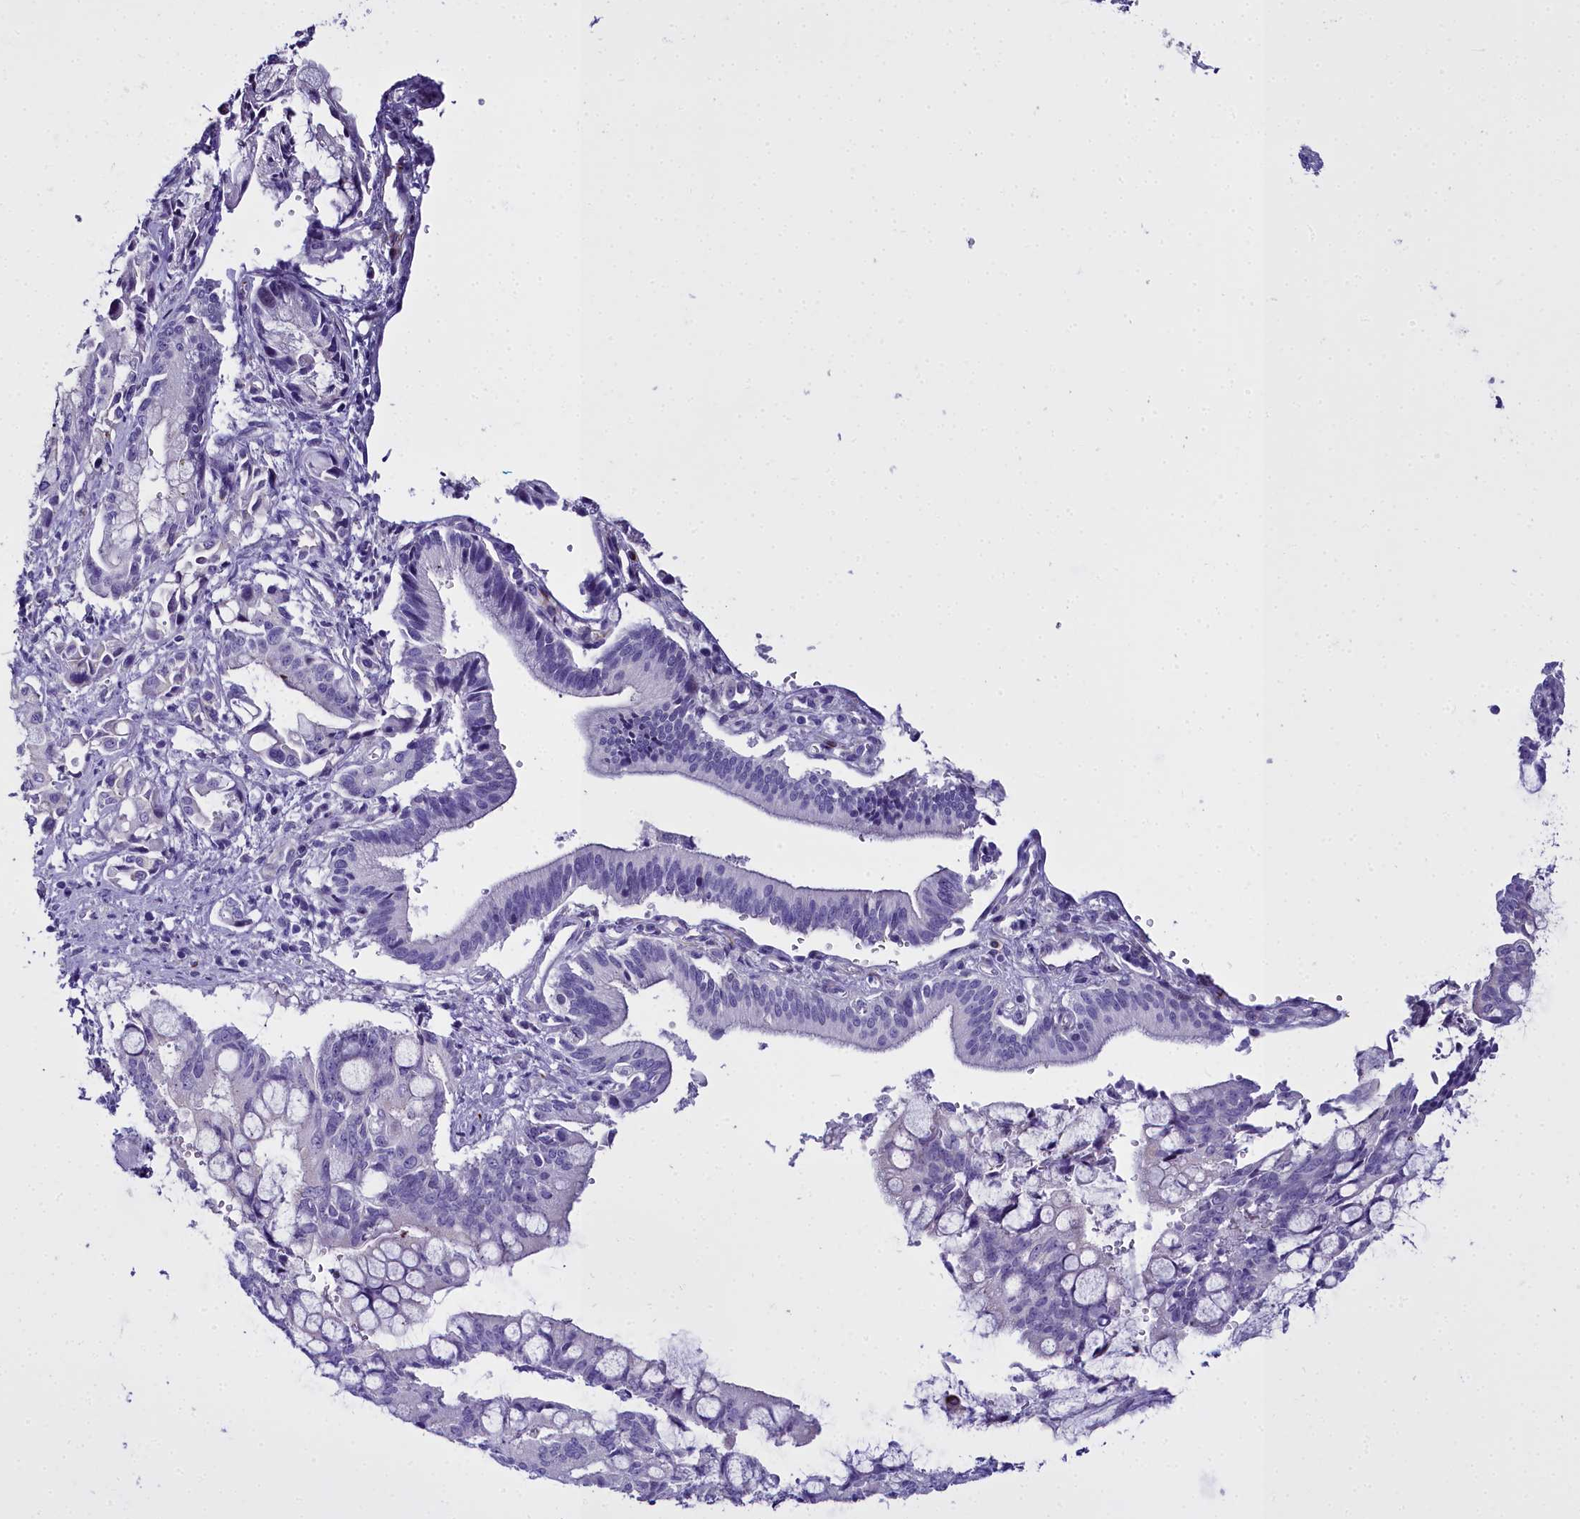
{"staining": {"intensity": "negative", "quantity": "none", "location": "none"}, "tissue": "pancreatic cancer", "cell_type": "Tumor cells", "image_type": "cancer", "snomed": [{"axis": "morphology", "description": "Adenocarcinoma, NOS"}, {"axis": "topography", "description": "Pancreas"}], "caption": "Immunohistochemistry histopathology image of adenocarcinoma (pancreatic) stained for a protein (brown), which displays no expression in tumor cells.", "gene": "TIMM22", "patient": {"sex": "male", "age": 68}}